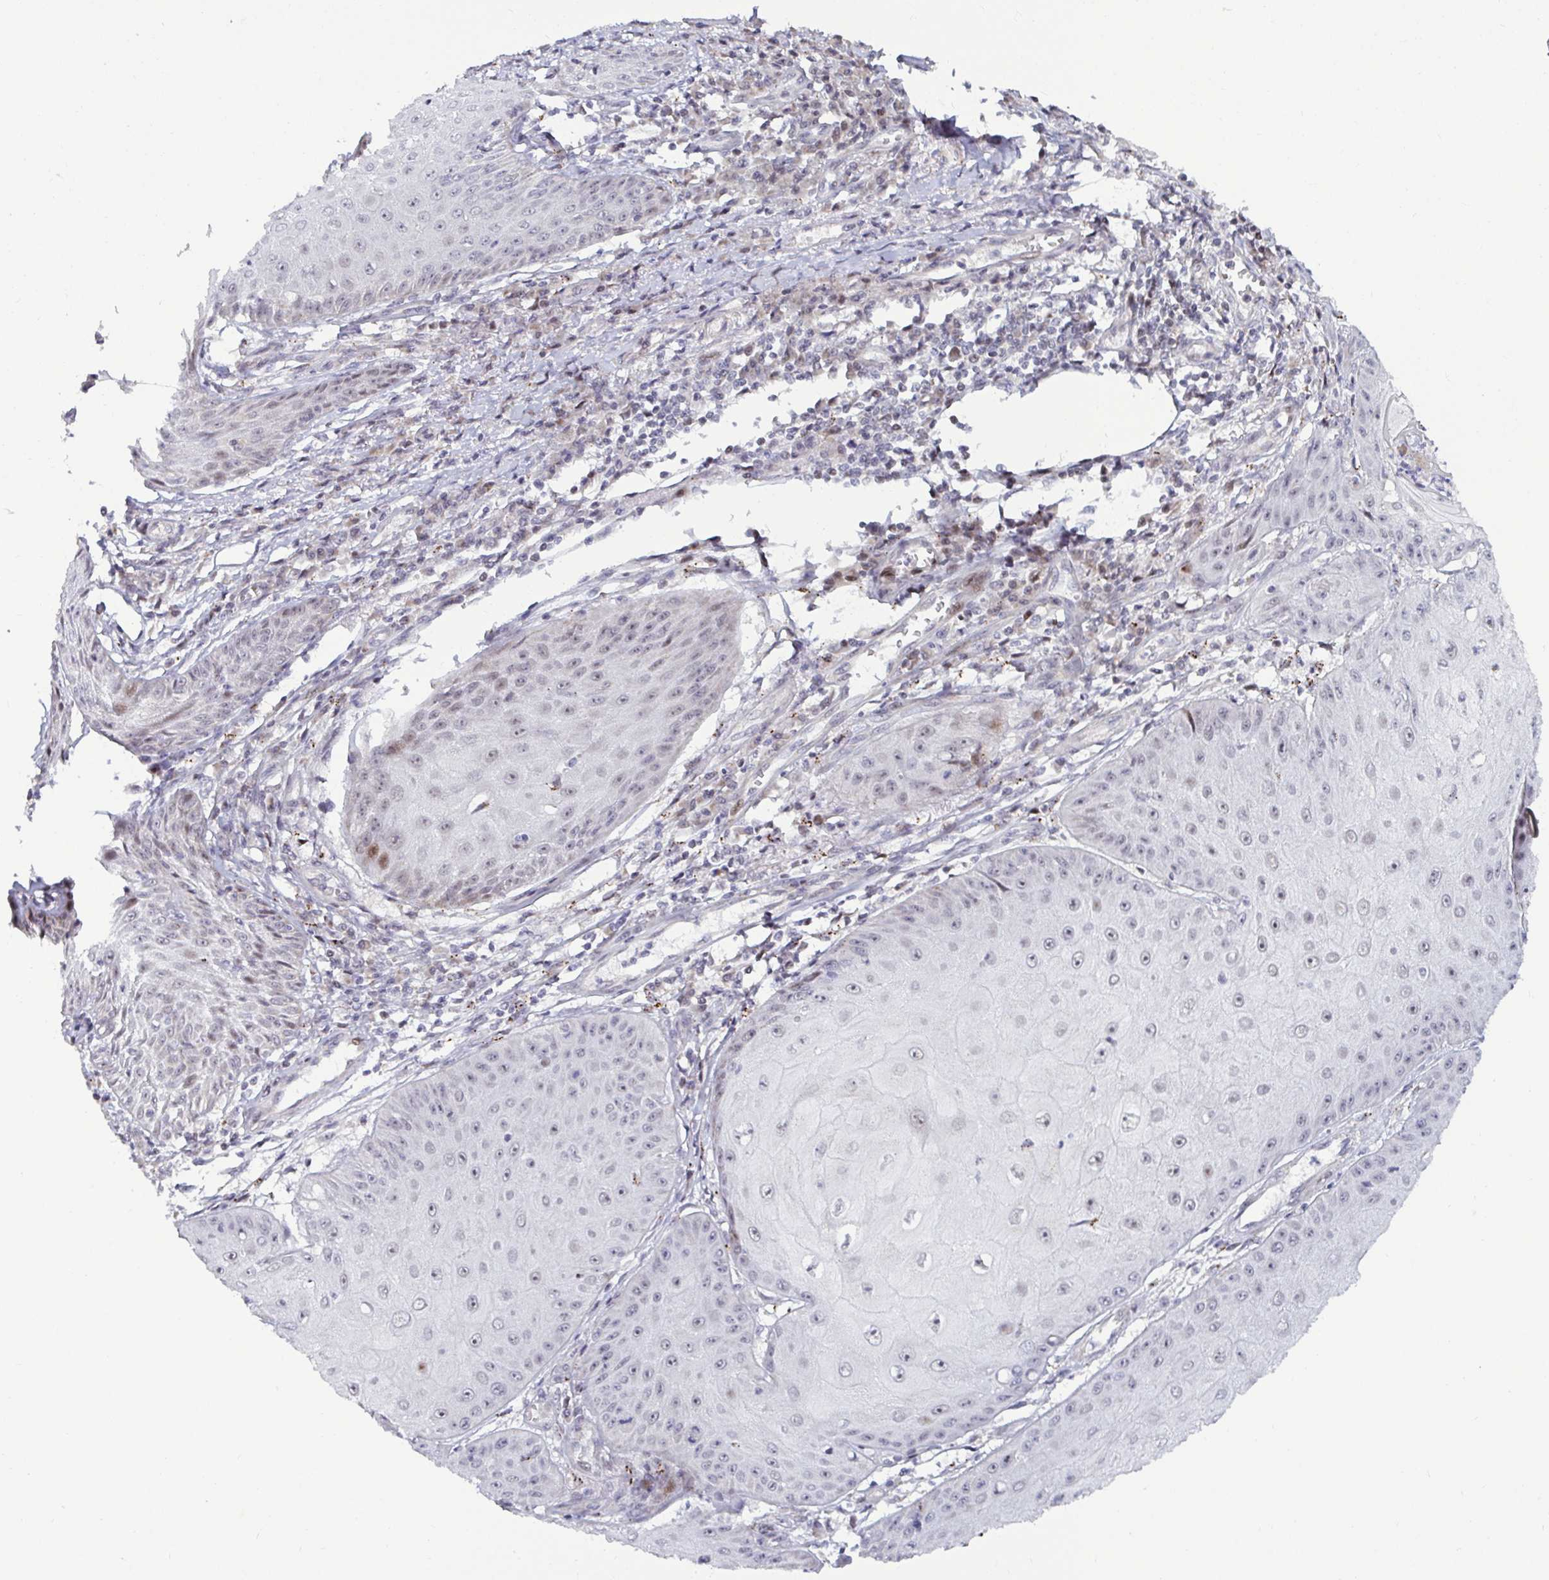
{"staining": {"intensity": "moderate", "quantity": "<25%", "location": "nuclear"}, "tissue": "skin cancer", "cell_type": "Tumor cells", "image_type": "cancer", "snomed": [{"axis": "morphology", "description": "Squamous cell carcinoma, NOS"}, {"axis": "topography", "description": "Skin"}], "caption": "A brown stain labels moderate nuclear expression of a protein in human squamous cell carcinoma (skin) tumor cells.", "gene": "DZIP1", "patient": {"sex": "male", "age": 70}}